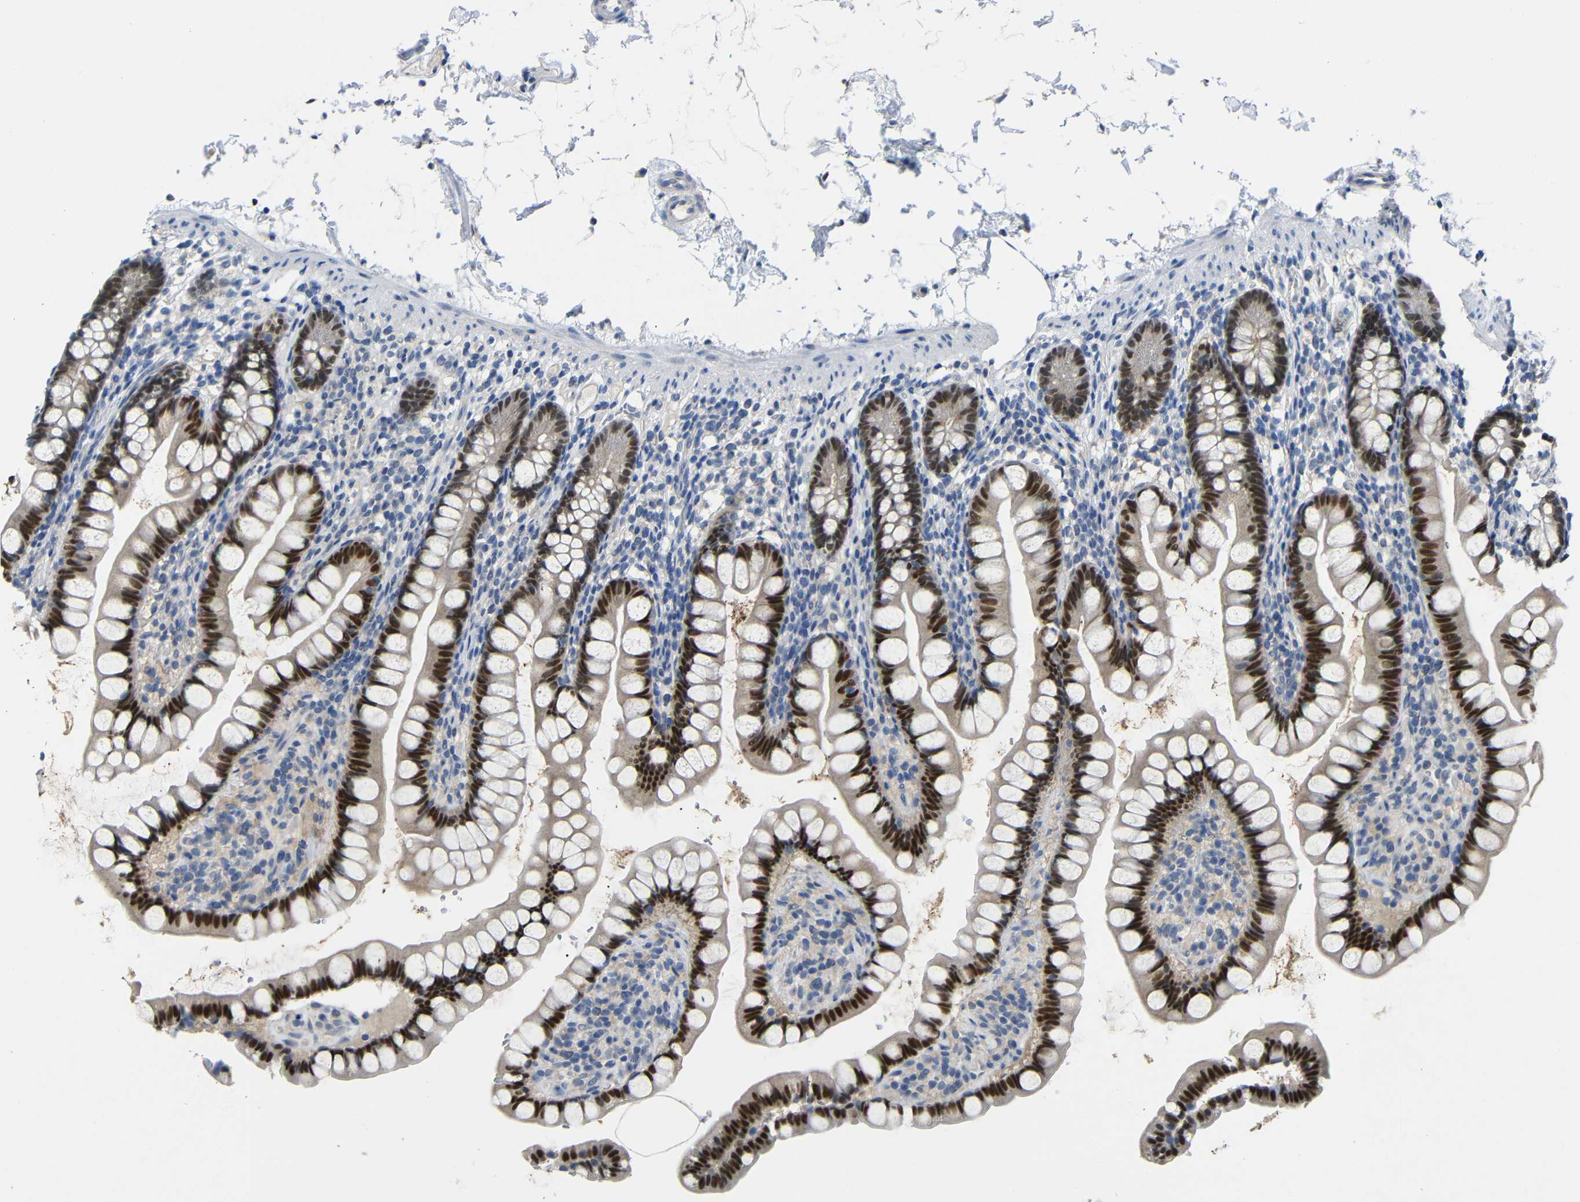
{"staining": {"intensity": "strong", "quantity": ">75%", "location": "nuclear"}, "tissue": "small intestine", "cell_type": "Glandular cells", "image_type": "normal", "snomed": [{"axis": "morphology", "description": "Normal tissue, NOS"}, {"axis": "topography", "description": "Small intestine"}], "caption": "Immunohistochemistry (IHC) (DAB) staining of benign human small intestine exhibits strong nuclear protein staining in approximately >75% of glandular cells.", "gene": "HNF1A", "patient": {"sex": "female", "age": 84}}